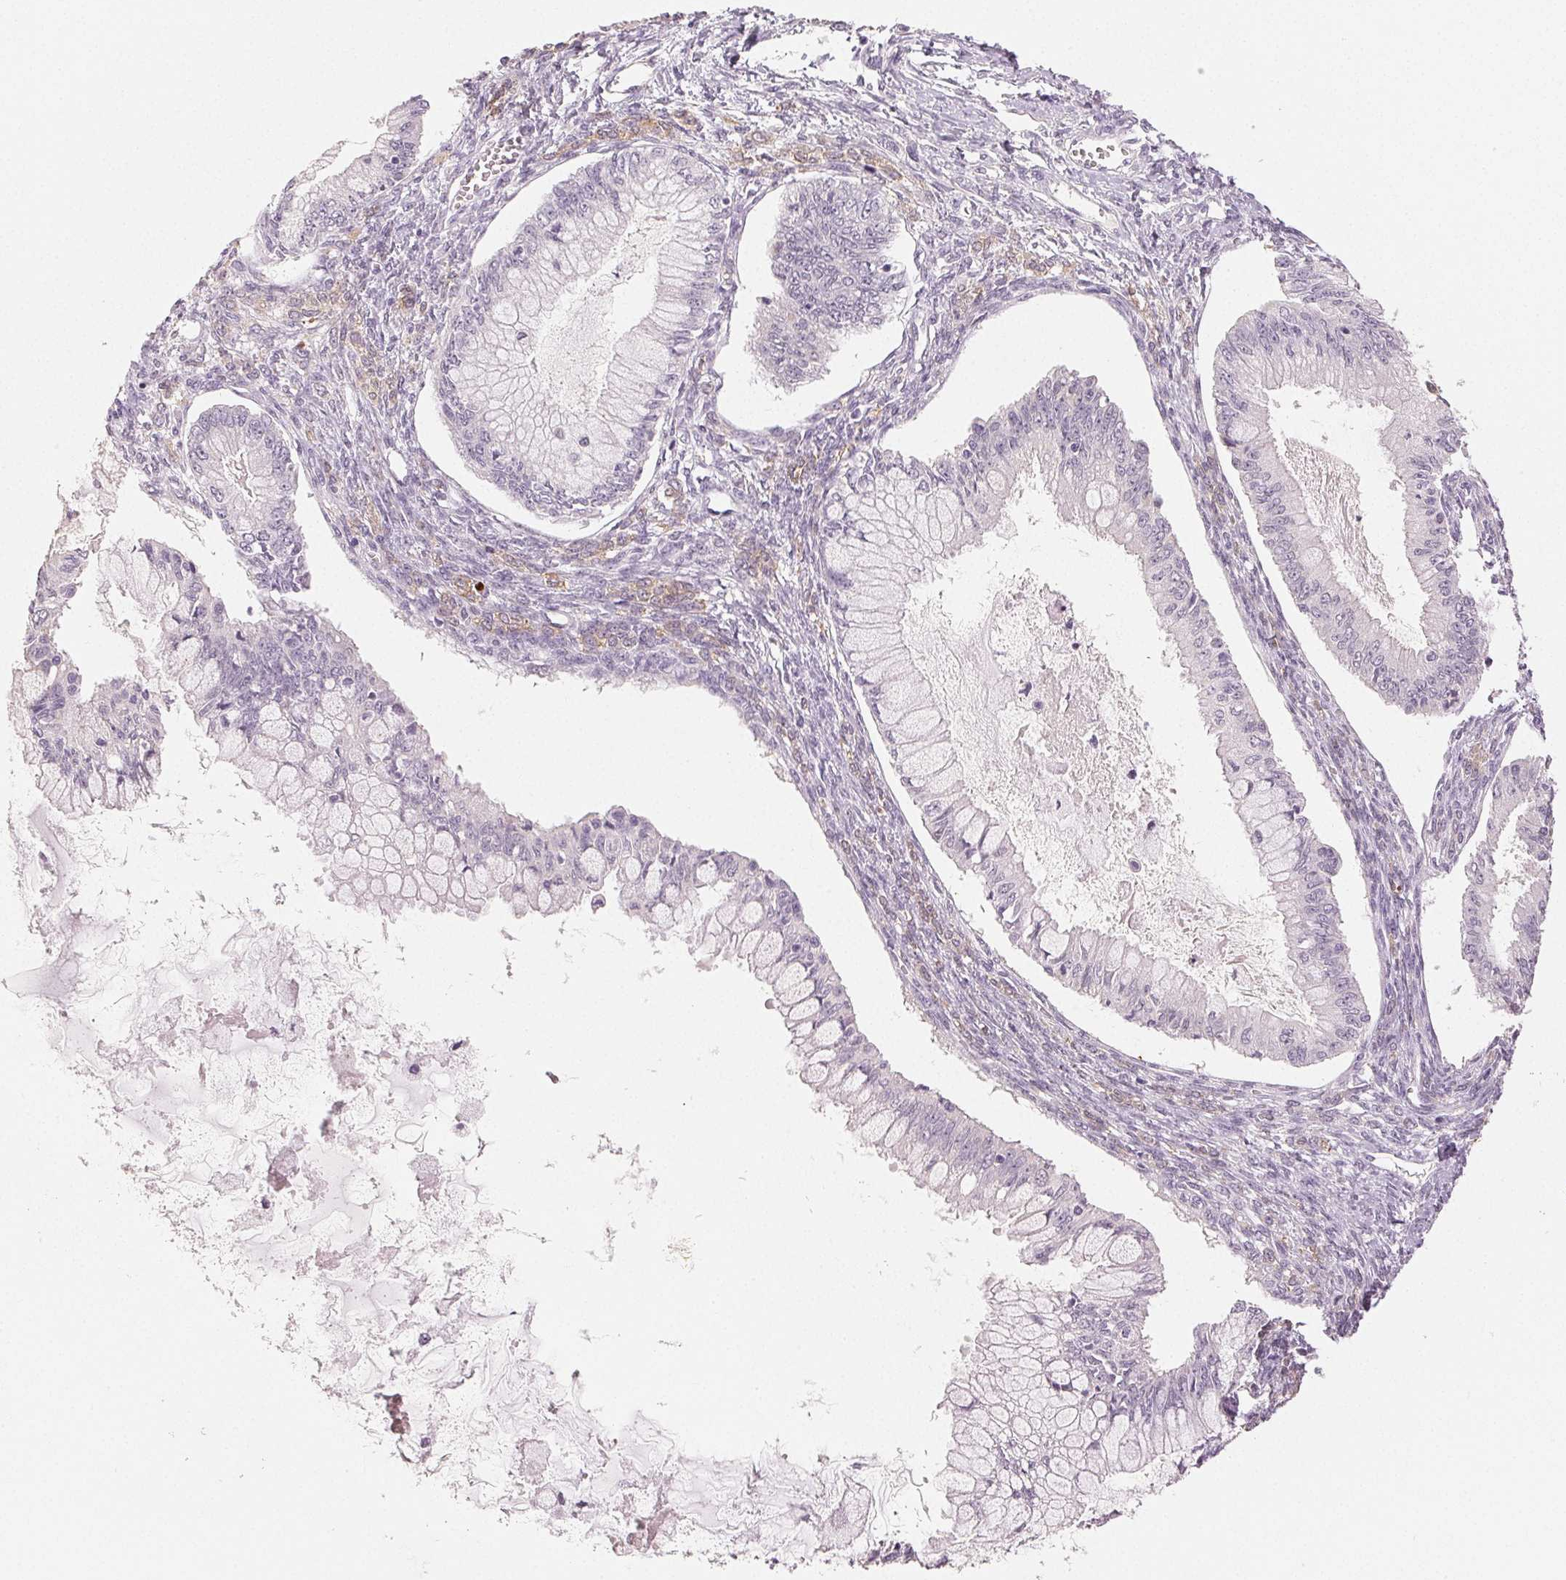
{"staining": {"intensity": "negative", "quantity": "none", "location": "none"}, "tissue": "ovarian cancer", "cell_type": "Tumor cells", "image_type": "cancer", "snomed": [{"axis": "morphology", "description": "Cystadenocarcinoma, mucinous, NOS"}, {"axis": "topography", "description": "Ovary"}], "caption": "An image of human ovarian cancer (mucinous cystadenocarcinoma) is negative for staining in tumor cells.", "gene": "MAP1LC3A", "patient": {"sex": "female", "age": 34}}